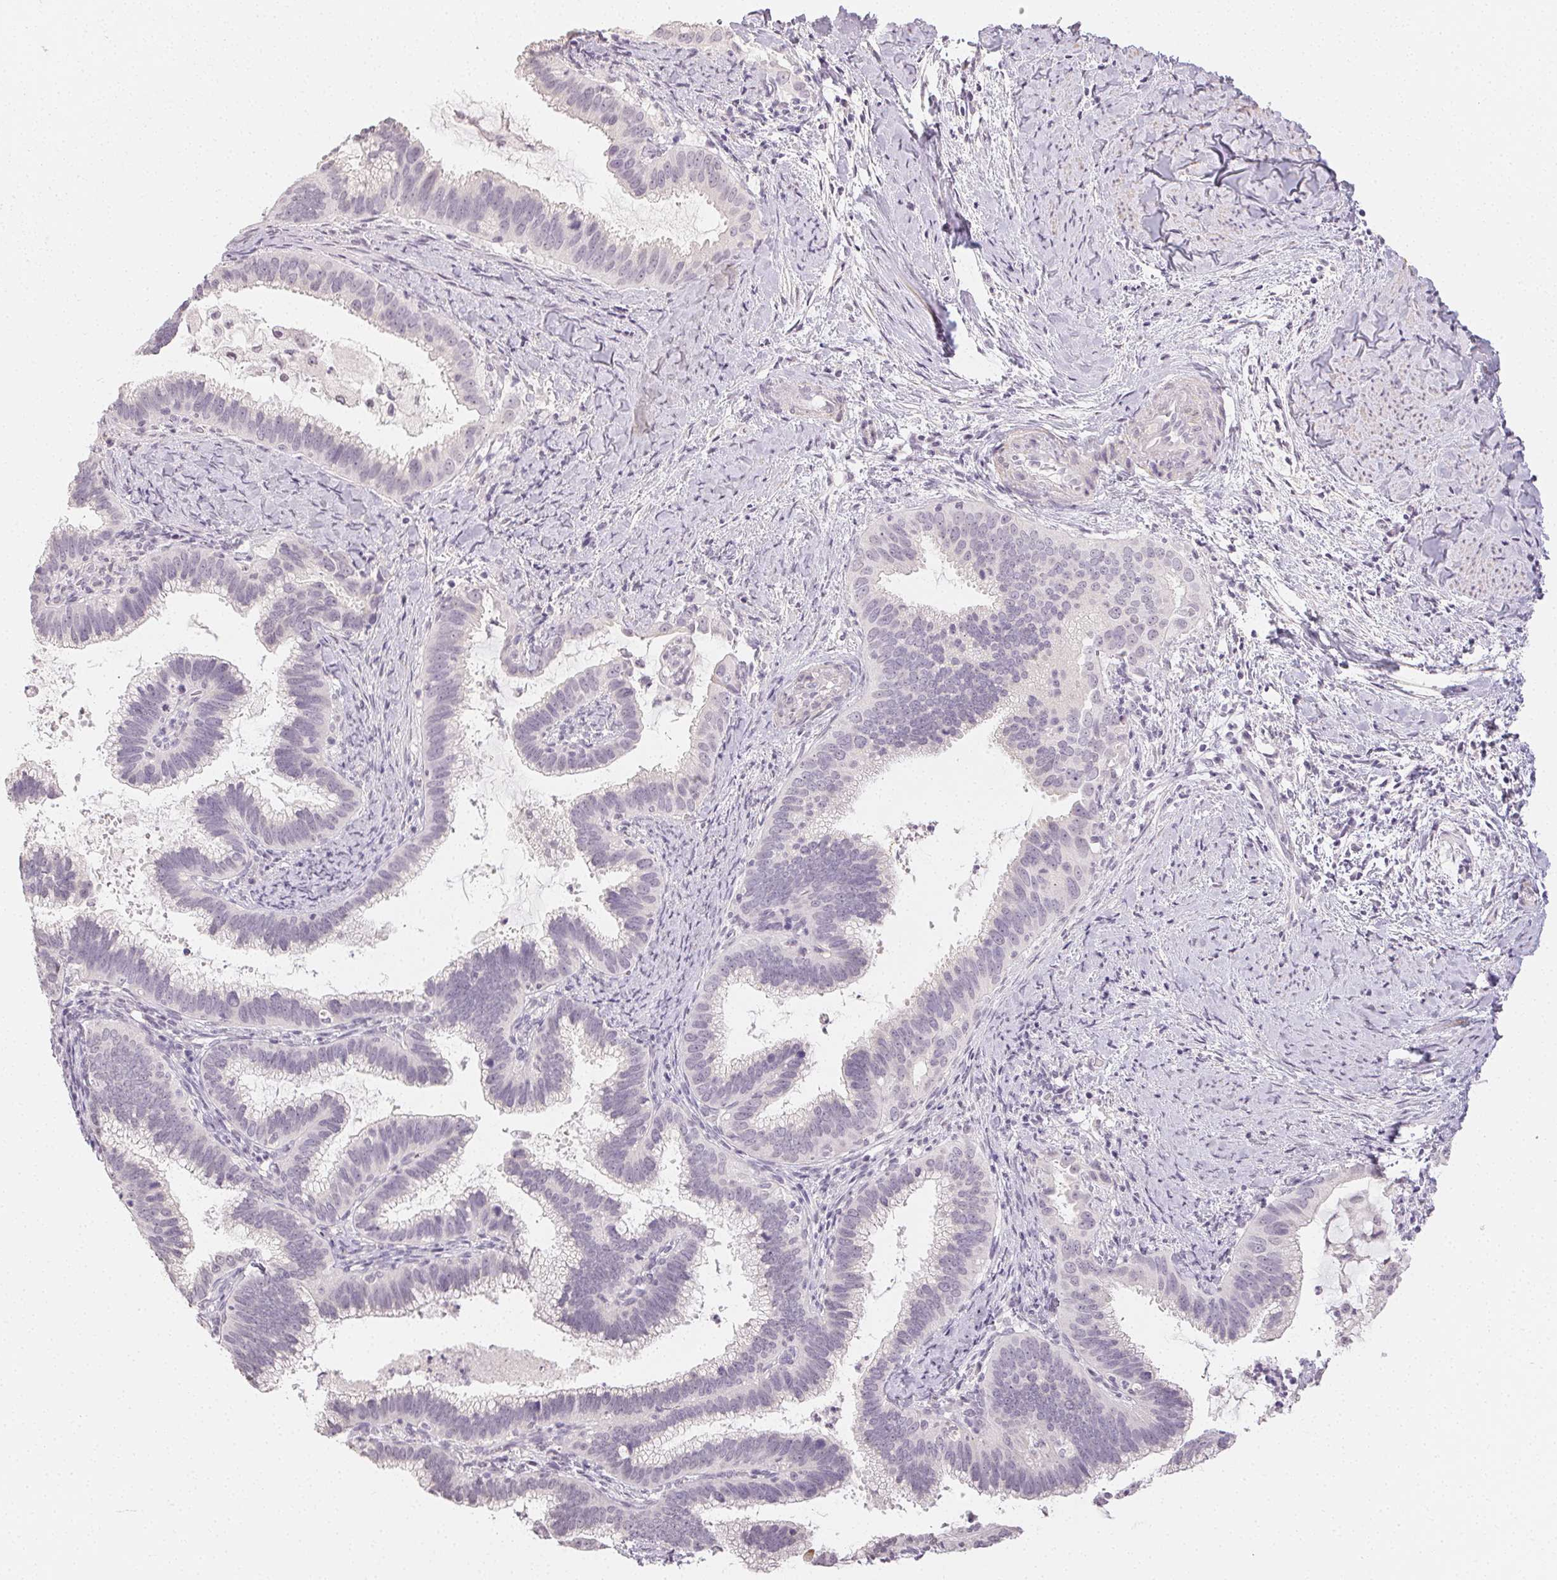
{"staining": {"intensity": "negative", "quantity": "none", "location": "none"}, "tissue": "cervical cancer", "cell_type": "Tumor cells", "image_type": "cancer", "snomed": [{"axis": "morphology", "description": "Adenocarcinoma, NOS"}, {"axis": "topography", "description": "Cervix"}], "caption": "This is an immunohistochemistry histopathology image of human cervical adenocarcinoma. There is no expression in tumor cells.", "gene": "TMEM174", "patient": {"sex": "female", "age": 61}}